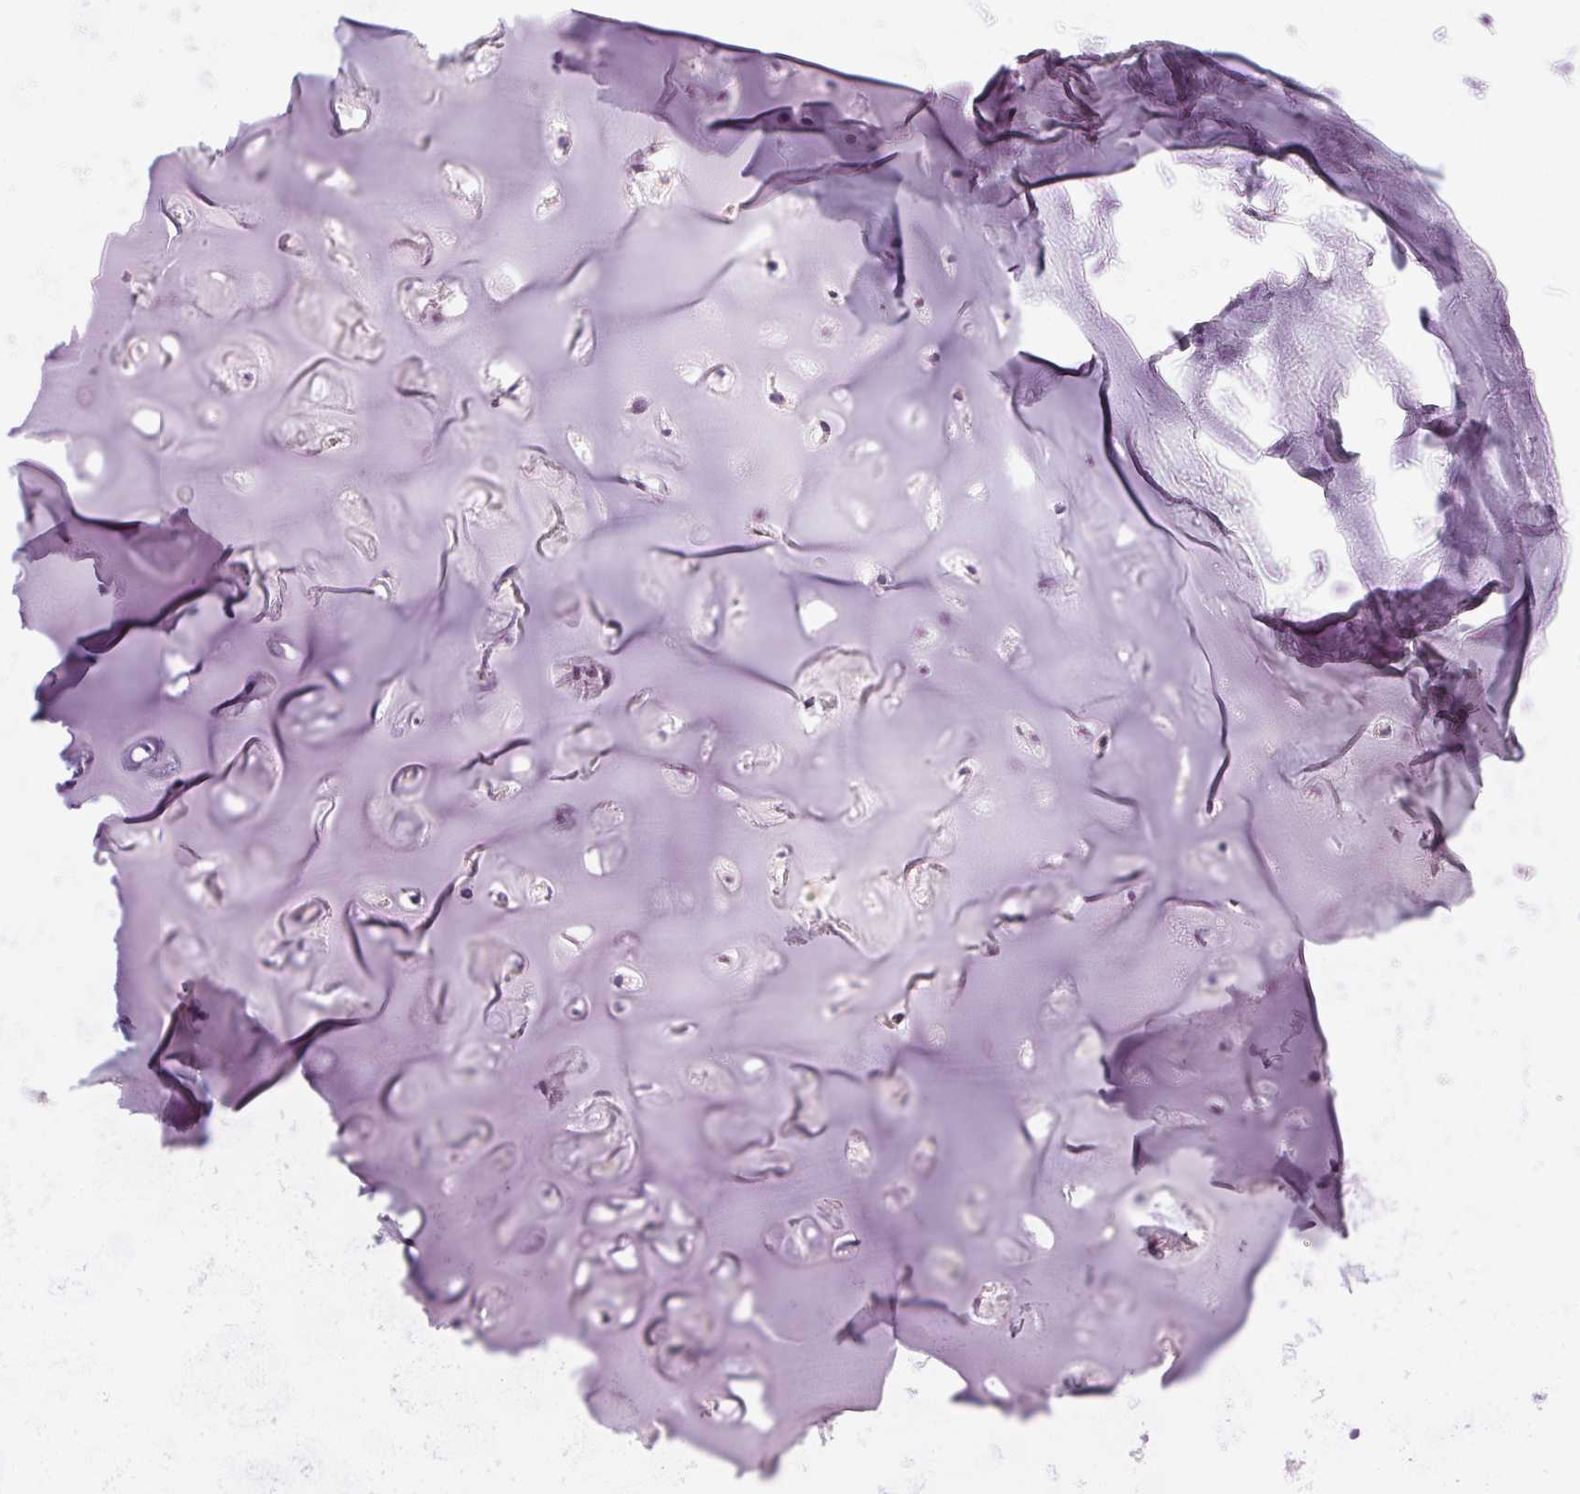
{"staining": {"intensity": "negative", "quantity": "none", "location": "none"}, "tissue": "adipose tissue", "cell_type": "Adipocytes", "image_type": "normal", "snomed": [{"axis": "morphology", "description": "Normal tissue, NOS"}, {"axis": "topography", "description": "Cartilage tissue"}, {"axis": "topography", "description": "Nasopharynx"}, {"axis": "topography", "description": "Thyroid gland"}], "caption": "The IHC histopathology image has no significant positivity in adipocytes of adipose tissue. Nuclei are stained in blue.", "gene": "IGFBP1", "patient": {"sex": "male", "age": 63}}